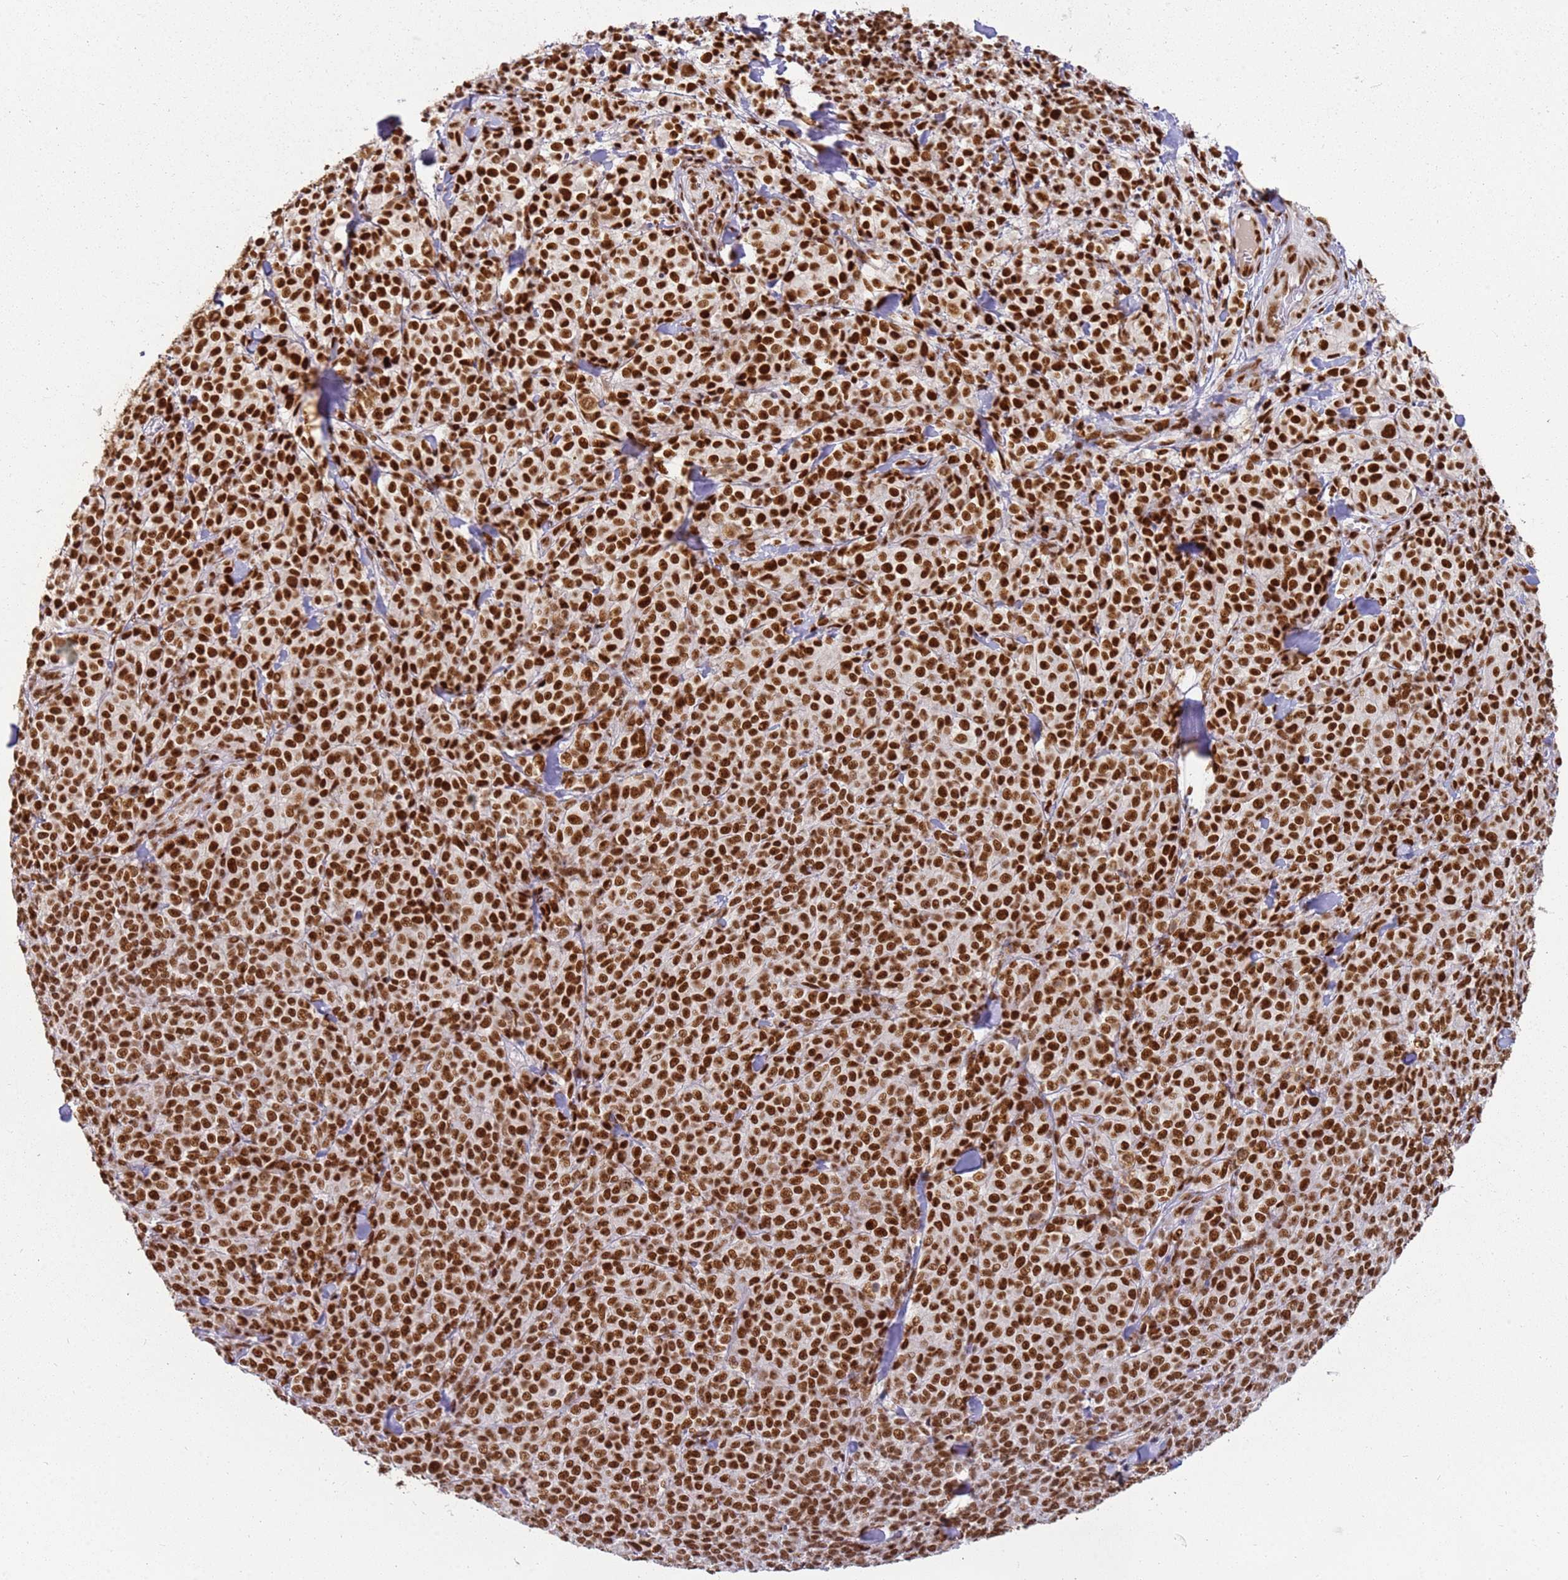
{"staining": {"intensity": "strong", "quantity": ">75%", "location": "nuclear"}, "tissue": "melanoma", "cell_type": "Tumor cells", "image_type": "cancer", "snomed": [{"axis": "morphology", "description": "Normal tissue, NOS"}, {"axis": "morphology", "description": "Malignant melanoma, NOS"}, {"axis": "topography", "description": "Skin"}], "caption": "Malignant melanoma was stained to show a protein in brown. There is high levels of strong nuclear positivity in about >75% of tumor cells.", "gene": "TENT4A", "patient": {"sex": "female", "age": 34}}